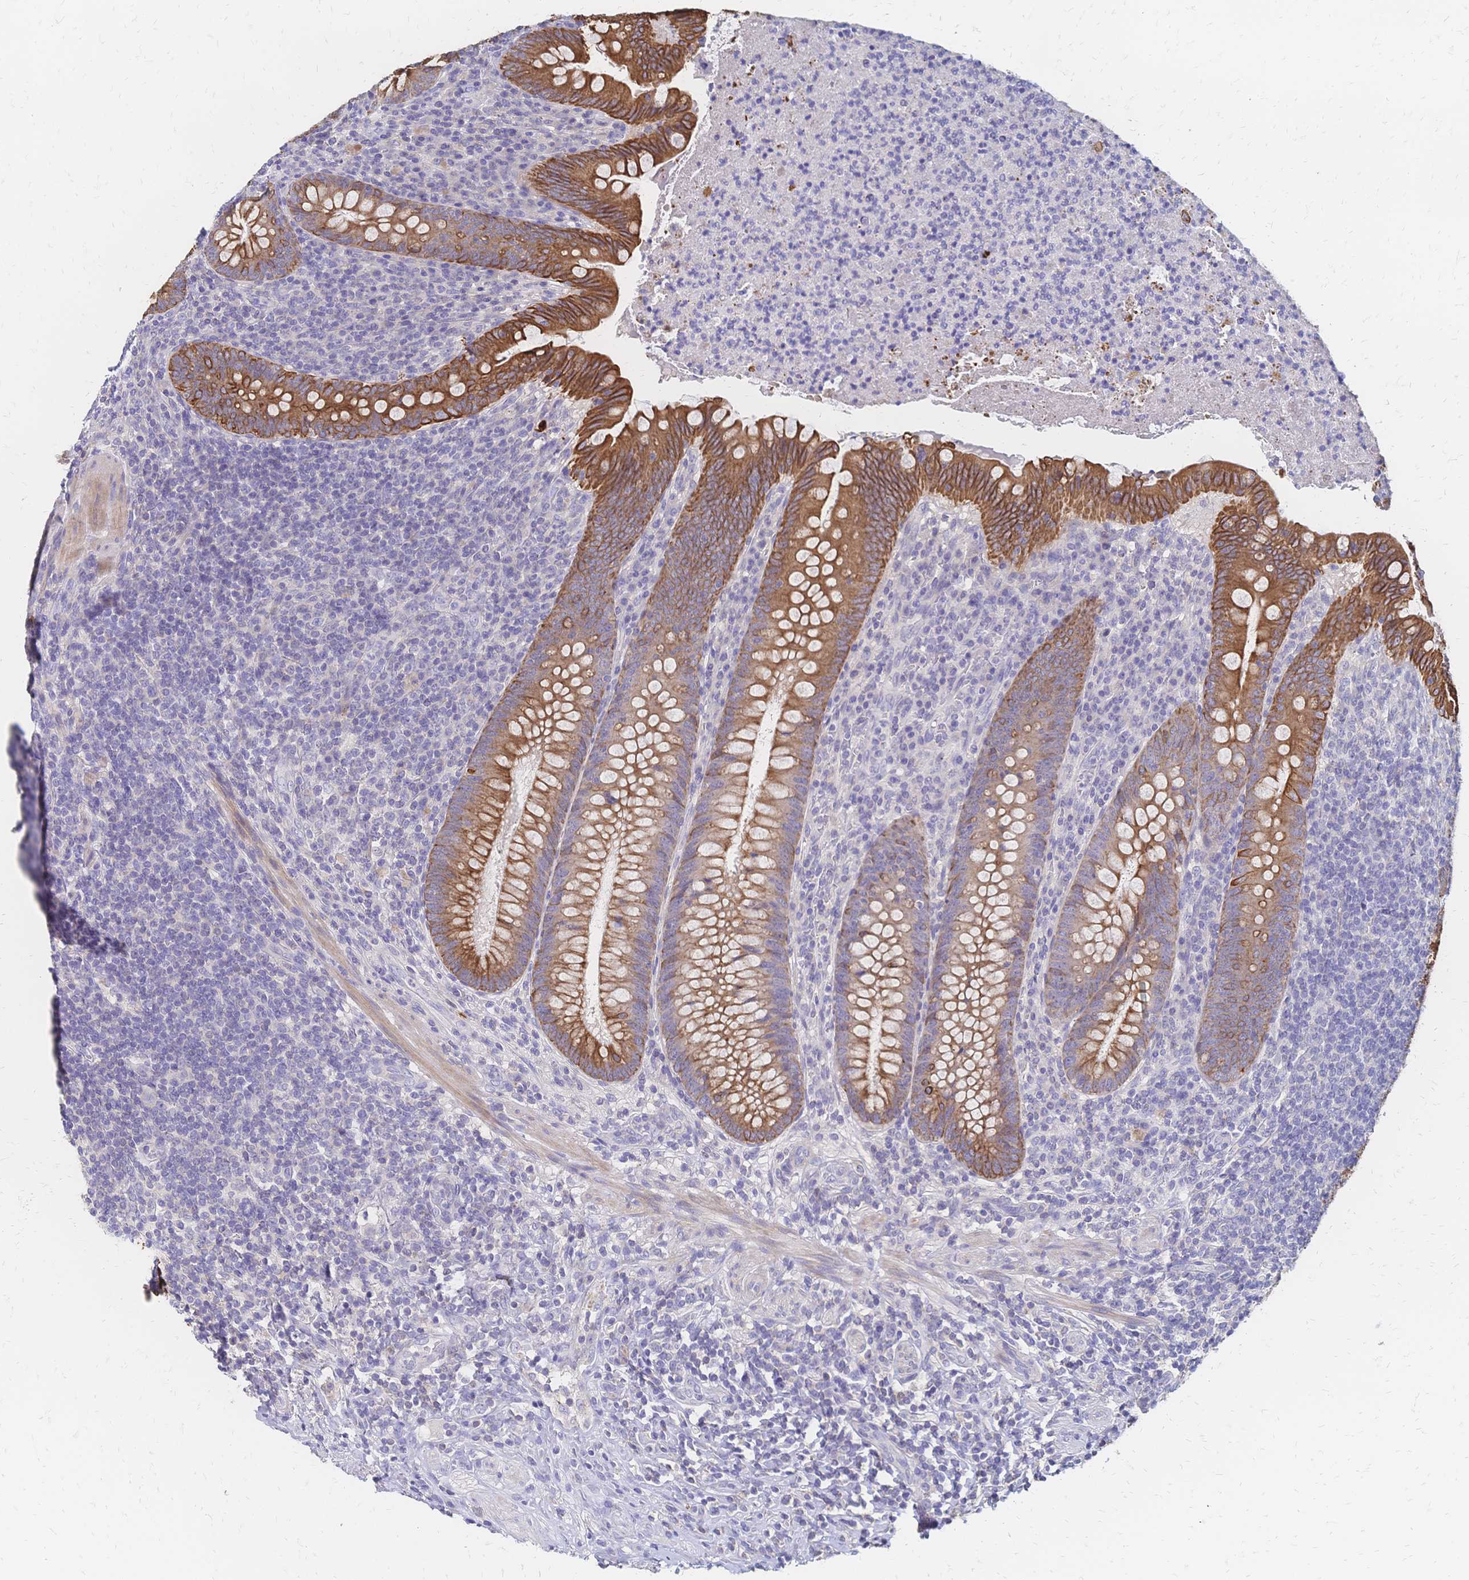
{"staining": {"intensity": "strong", "quantity": ">75%", "location": "cytoplasmic/membranous"}, "tissue": "appendix", "cell_type": "Glandular cells", "image_type": "normal", "snomed": [{"axis": "morphology", "description": "Normal tissue, NOS"}, {"axis": "topography", "description": "Appendix"}], "caption": "Brown immunohistochemical staining in benign human appendix demonstrates strong cytoplasmic/membranous positivity in about >75% of glandular cells.", "gene": "DTNB", "patient": {"sex": "male", "age": 47}}